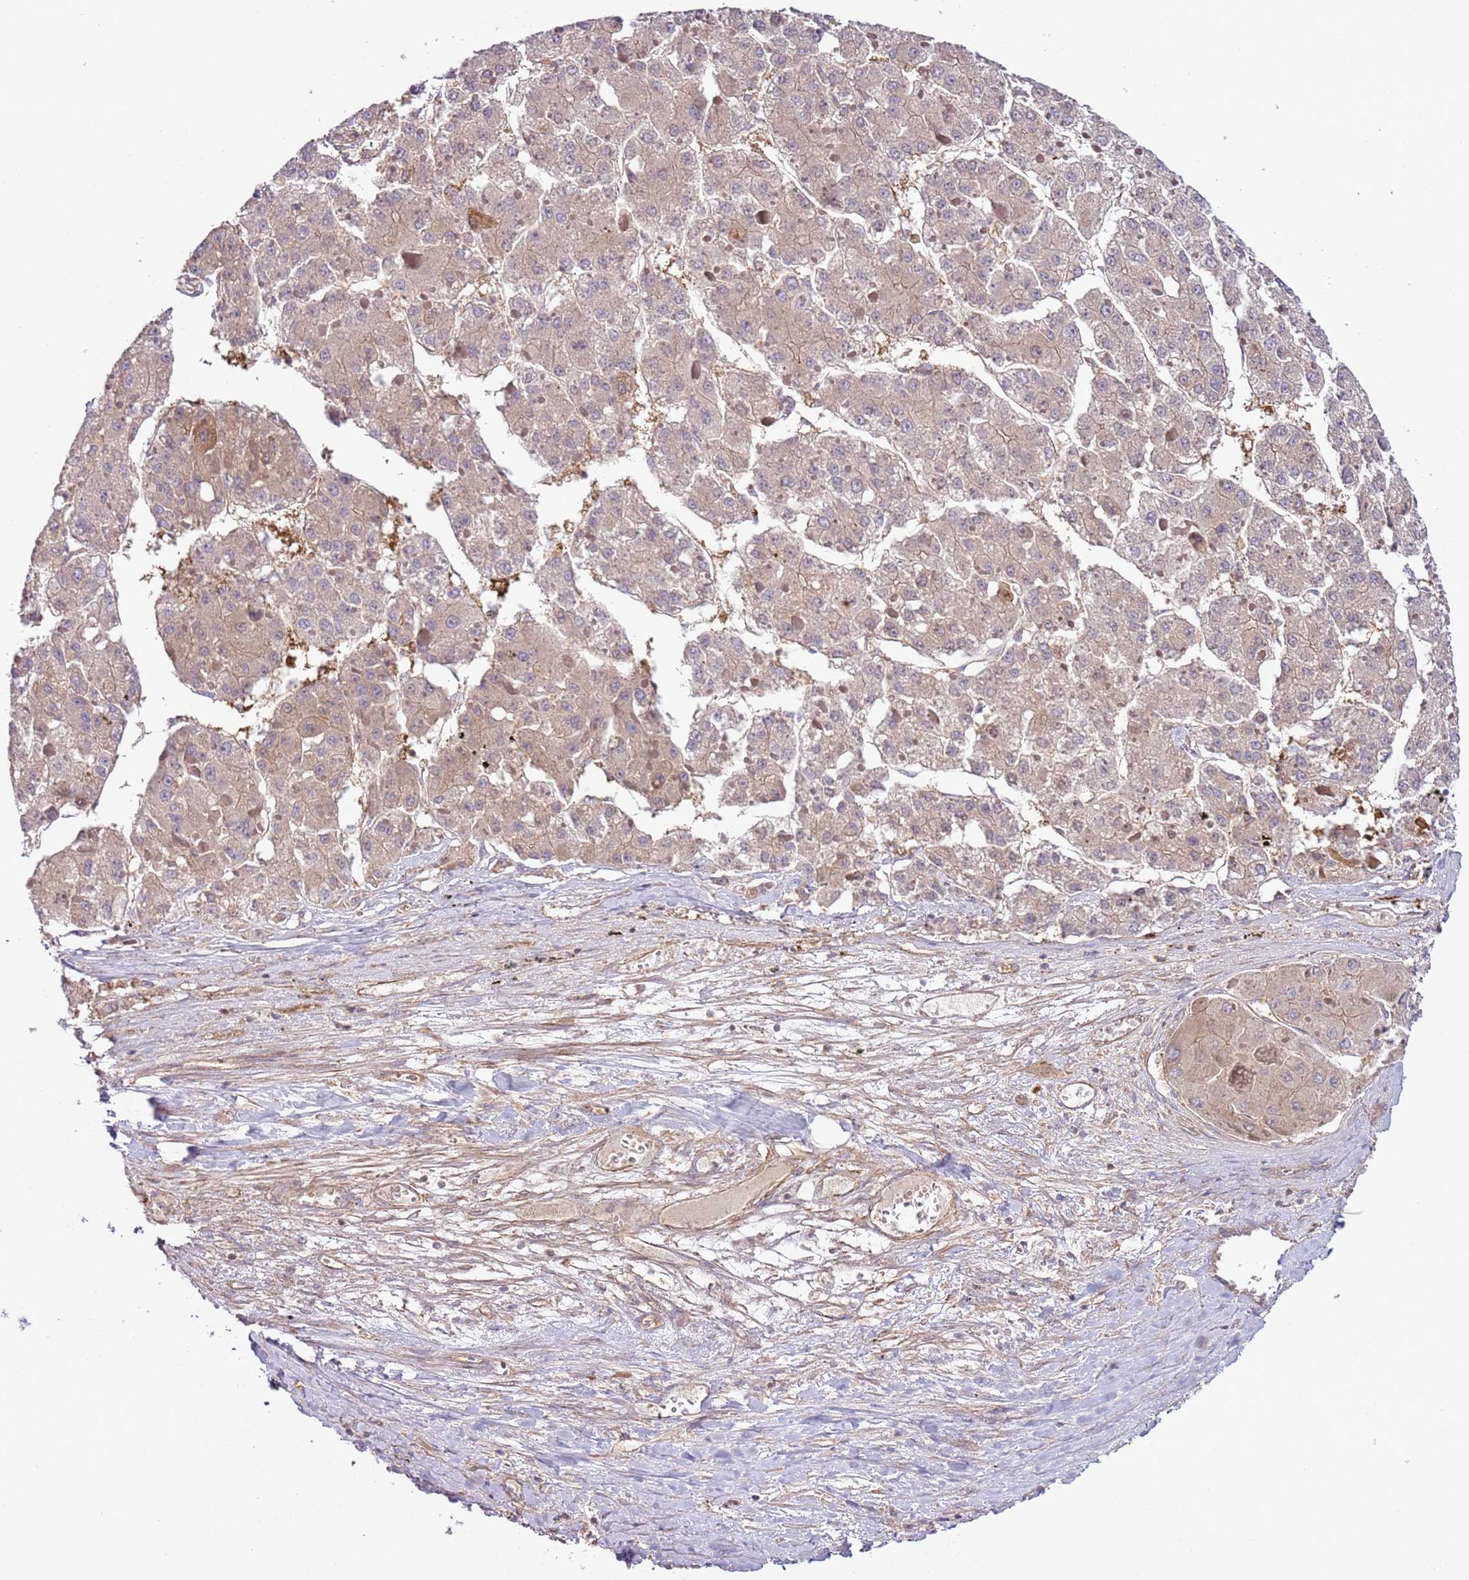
{"staining": {"intensity": "weak", "quantity": "25%-75%", "location": "cytoplasmic/membranous"}, "tissue": "liver cancer", "cell_type": "Tumor cells", "image_type": "cancer", "snomed": [{"axis": "morphology", "description": "Carcinoma, Hepatocellular, NOS"}, {"axis": "topography", "description": "Liver"}], "caption": "About 25%-75% of tumor cells in human liver cancer reveal weak cytoplasmic/membranous protein staining as visualized by brown immunohistochemical staining.", "gene": "LPIN2", "patient": {"sex": "female", "age": 73}}